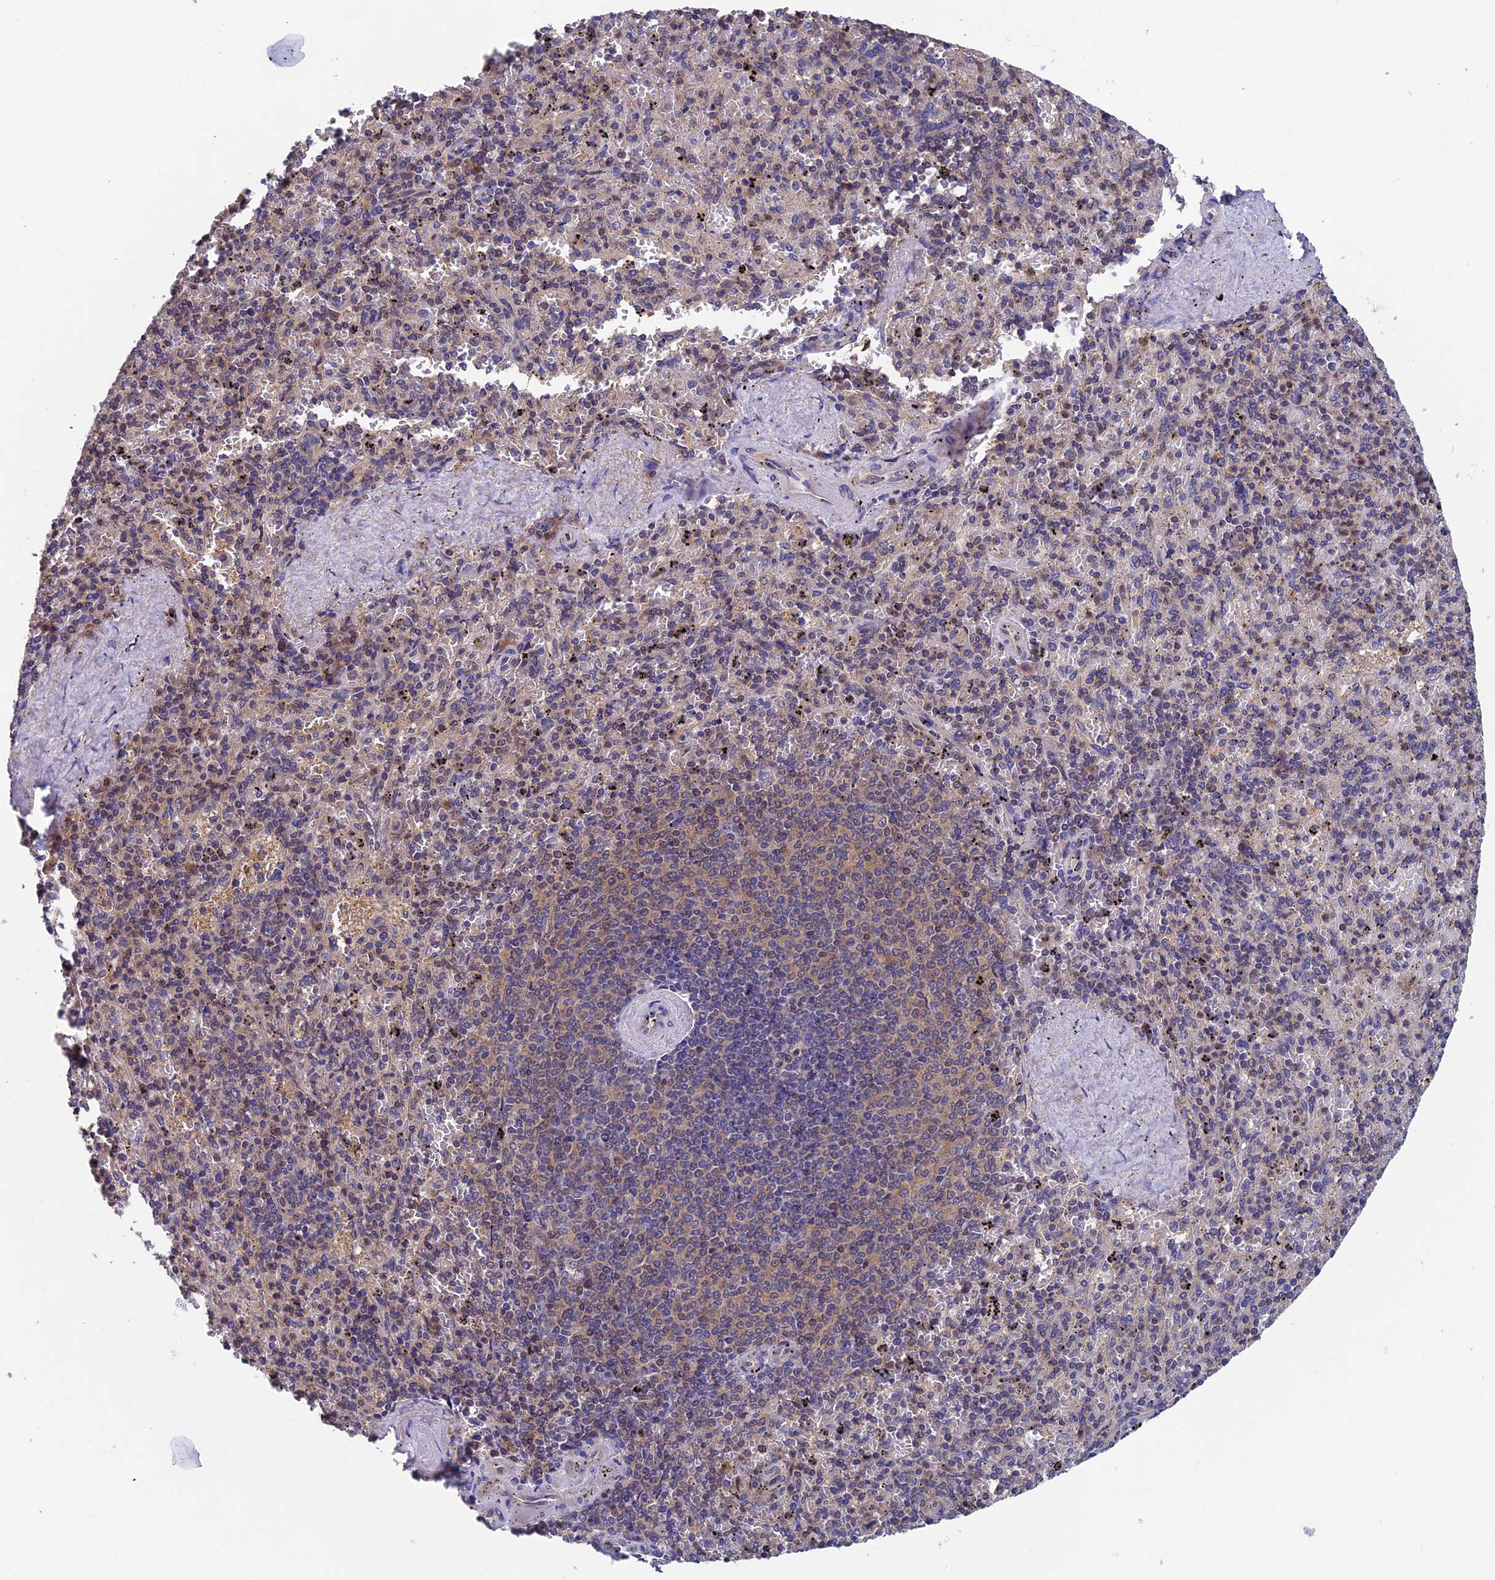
{"staining": {"intensity": "negative", "quantity": "none", "location": "none"}, "tissue": "spleen", "cell_type": "Cells in red pulp", "image_type": "normal", "snomed": [{"axis": "morphology", "description": "Normal tissue, NOS"}, {"axis": "topography", "description": "Spleen"}], "caption": "DAB immunohistochemical staining of unremarkable spleen displays no significant staining in cells in red pulp.", "gene": "LCMT1", "patient": {"sex": "male", "age": 82}}